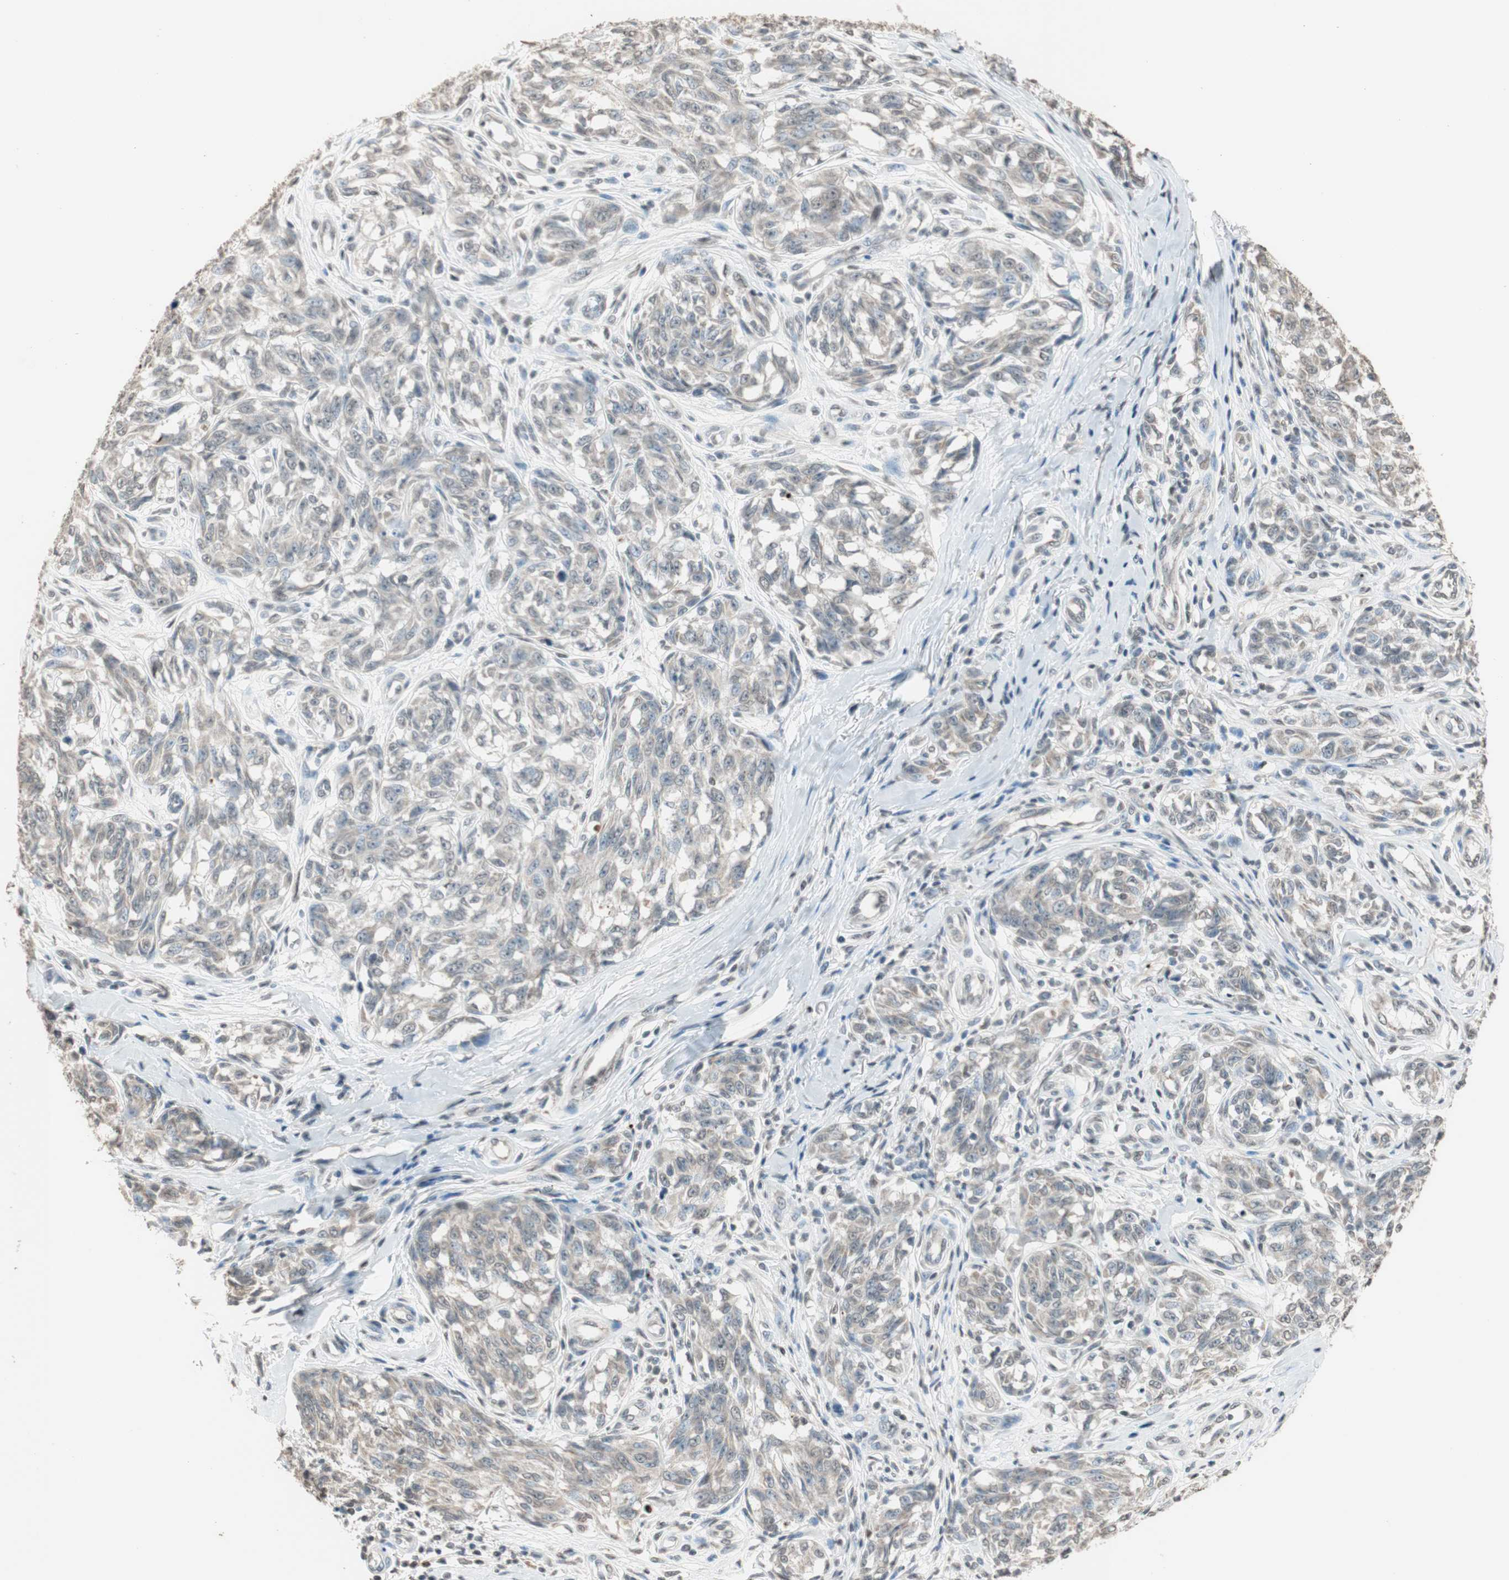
{"staining": {"intensity": "weak", "quantity": "25%-75%", "location": "cytoplasmic/membranous"}, "tissue": "melanoma", "cell_type": "Tumor cells", "image_type": "cancer", "snomed": [{"axis": "morphology", "description": "Malignant melanoma, NOS"}, {"axis": "topography", "description": "Skin"}], "caption": "Immunohistochemistry staining of malignant melanoma, which demonstrates low levels of weak cytoplasmic/membranous positivity in about 25%-75% of tumor cells indicating weak cytoplasmic/membranous protein expression. The staining was performed using DAB (brown) for protein detection and nuclei were counterstained in hematoxylin (blue).", "gene": "PRELID1", "patient": {"sex": "female", "age": 64}}